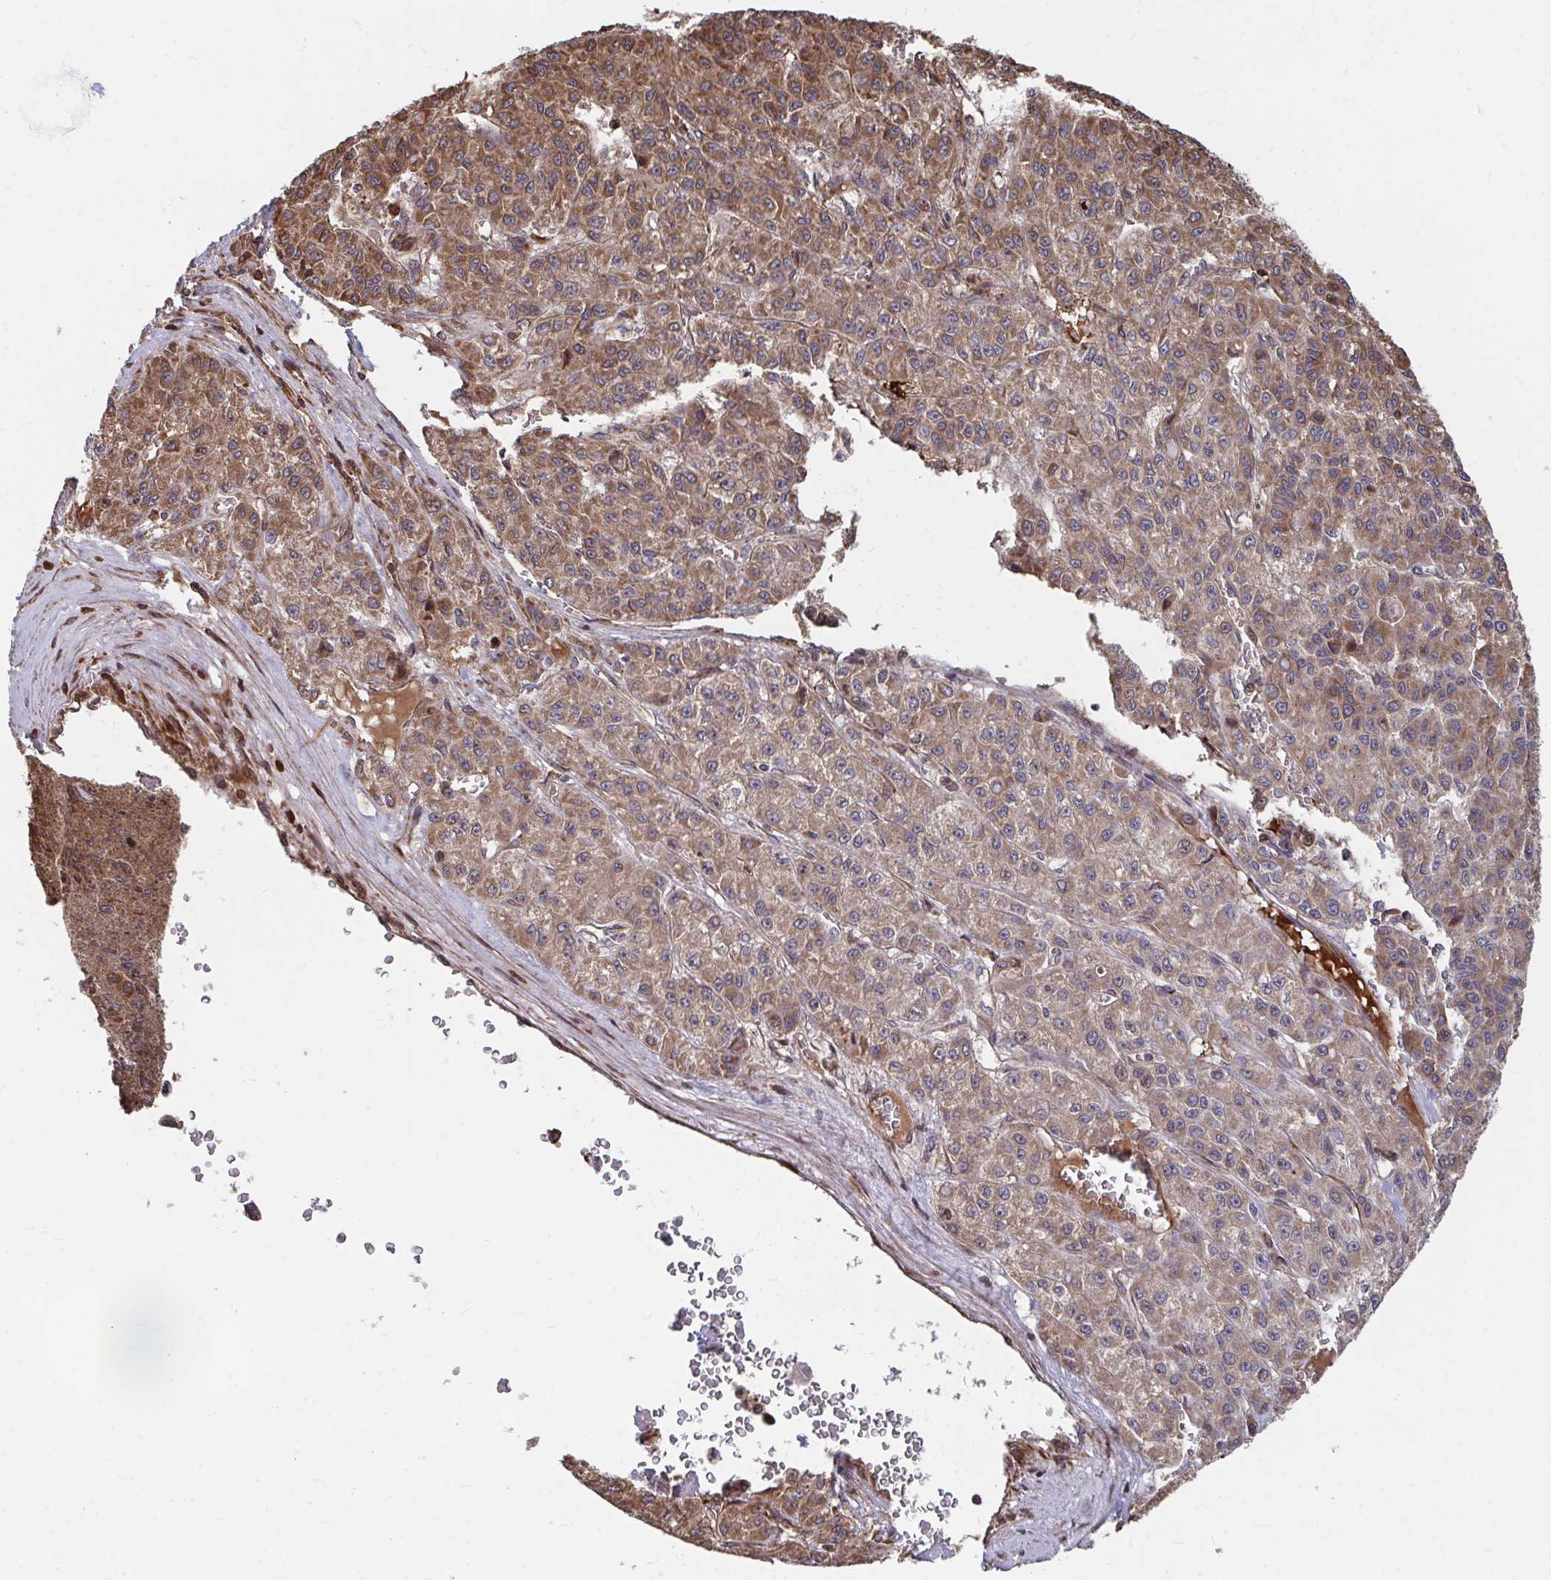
{"staining": {"intensity": "moderate", "quantity": ">75%", "location": "cytoplasmic/membranous"}, "tissue": "liver cancer", "cell_type": "Tumor cells", "image_type": "cancer", "snomed": [{"axis": "morphology", "description": "Carcinoma, Hepatocellular, NOS"}, {"axis": "topography", "description": "Liver"}], "caption": "IHC photomicrograph of neoplastic tissue: human liver hepatocellular carcinoma stained using immunohistochemistry (IHC) demonstrates medium levels of moderate protein expression localized specifically in the cytoplasmic/membranous of tumor cells, appearing as a cytoplasmic/membranous brown color.", "gene": "FAM89A", "patient": {"sex": "male", "age": 70}}